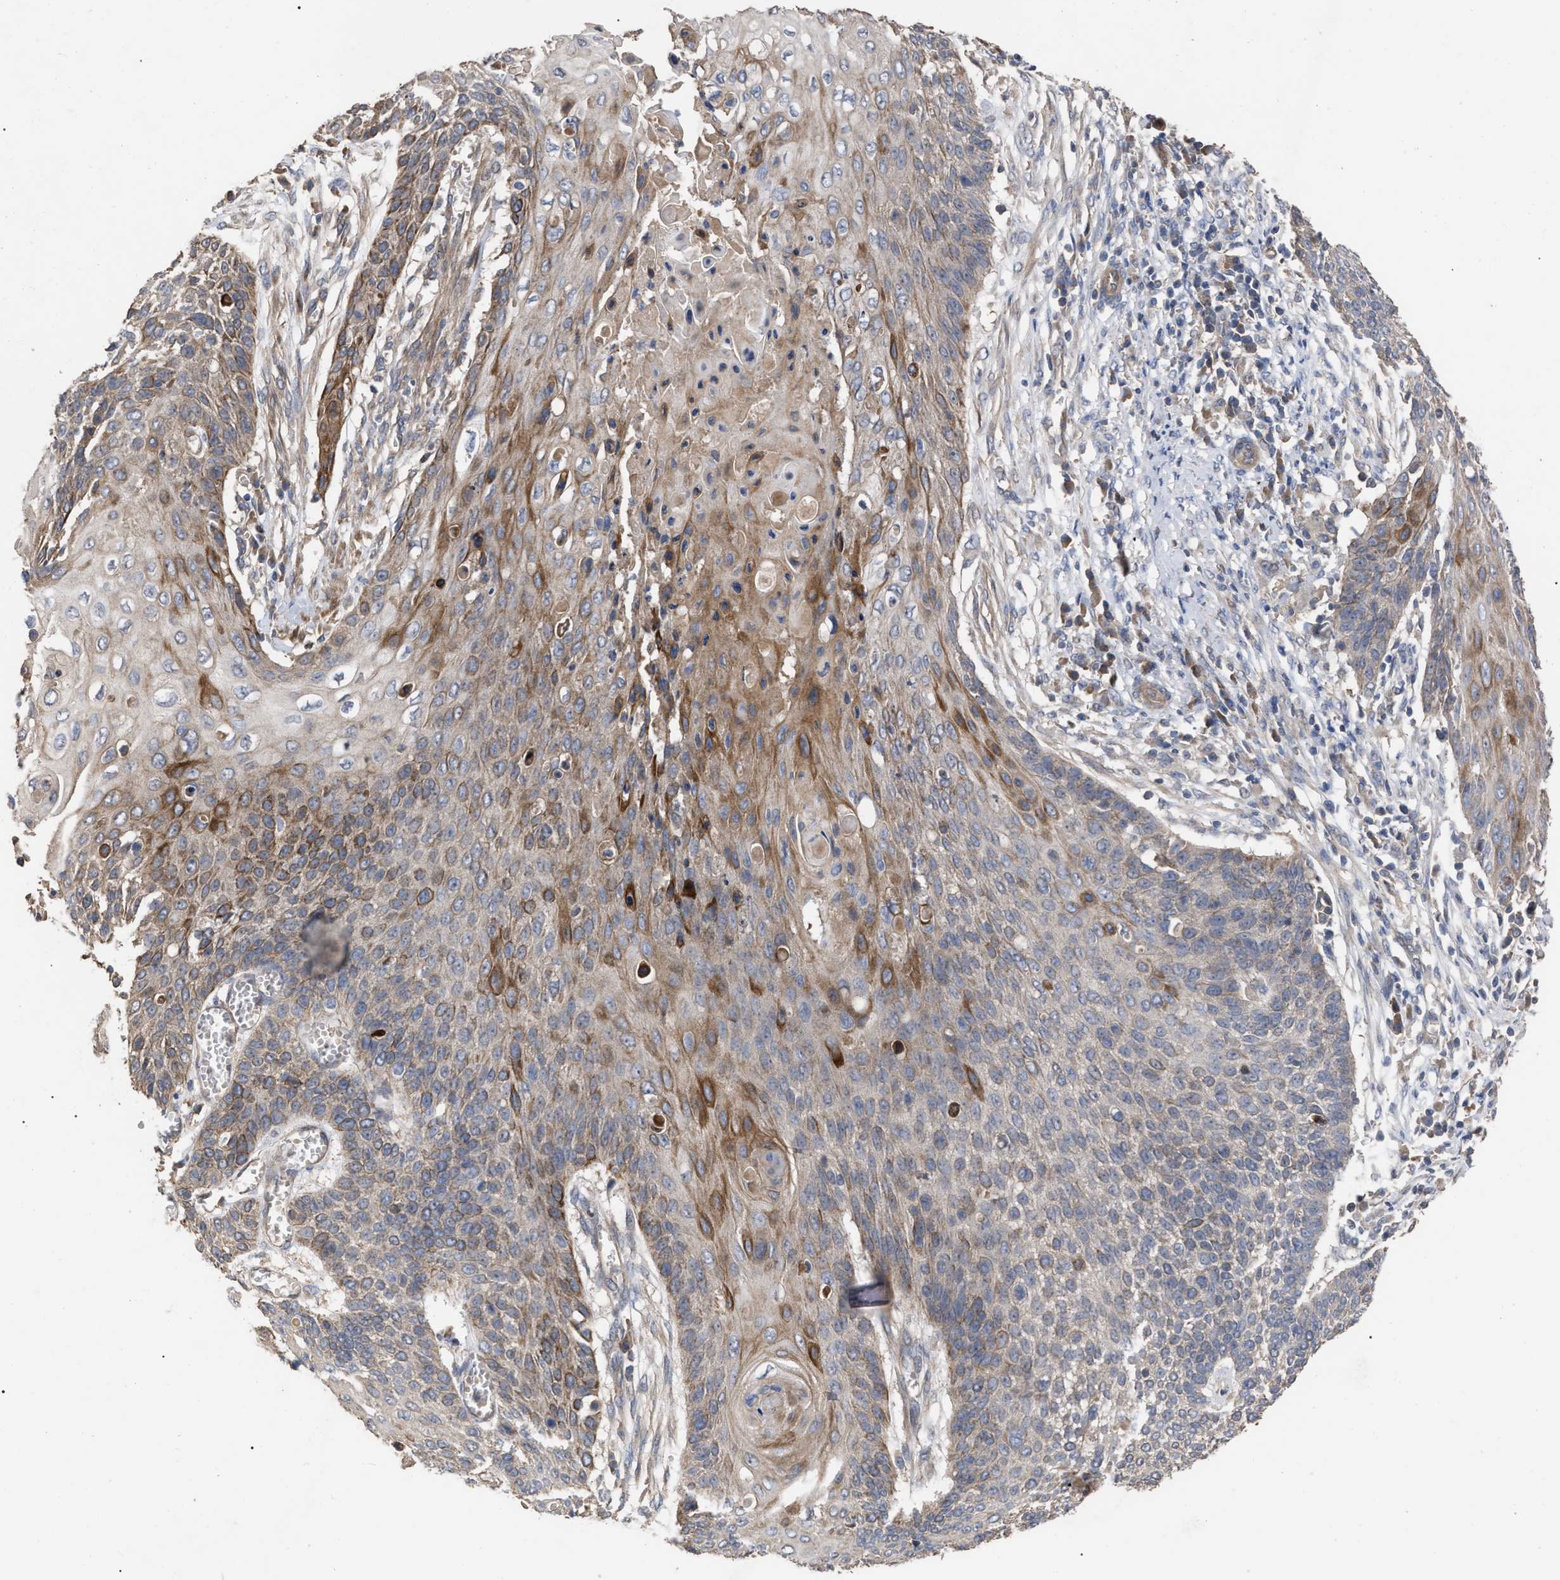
{"staining": {"intensity": "moderate", "quantity": "<25%", "location": "cytoplasmic/membranous"}, "tissue": "cervical cancer", "cell_type": "Tumor cells", "image_type": "cancer", "snomed": [{"axis": "morphology", "description": "Squamous cell carcinoma, NOS"}, {"axis": "topography", "description": "Cervix"}], "caption": "Cervical squamous cell carcinoma was stained to show a protein in brown. There is low levels of moderate cytoplasmic/membranous staining in about <25% of tumor cells.", "gene": "BTN2A1", "patient": {"sex": "female", "age": 39}}